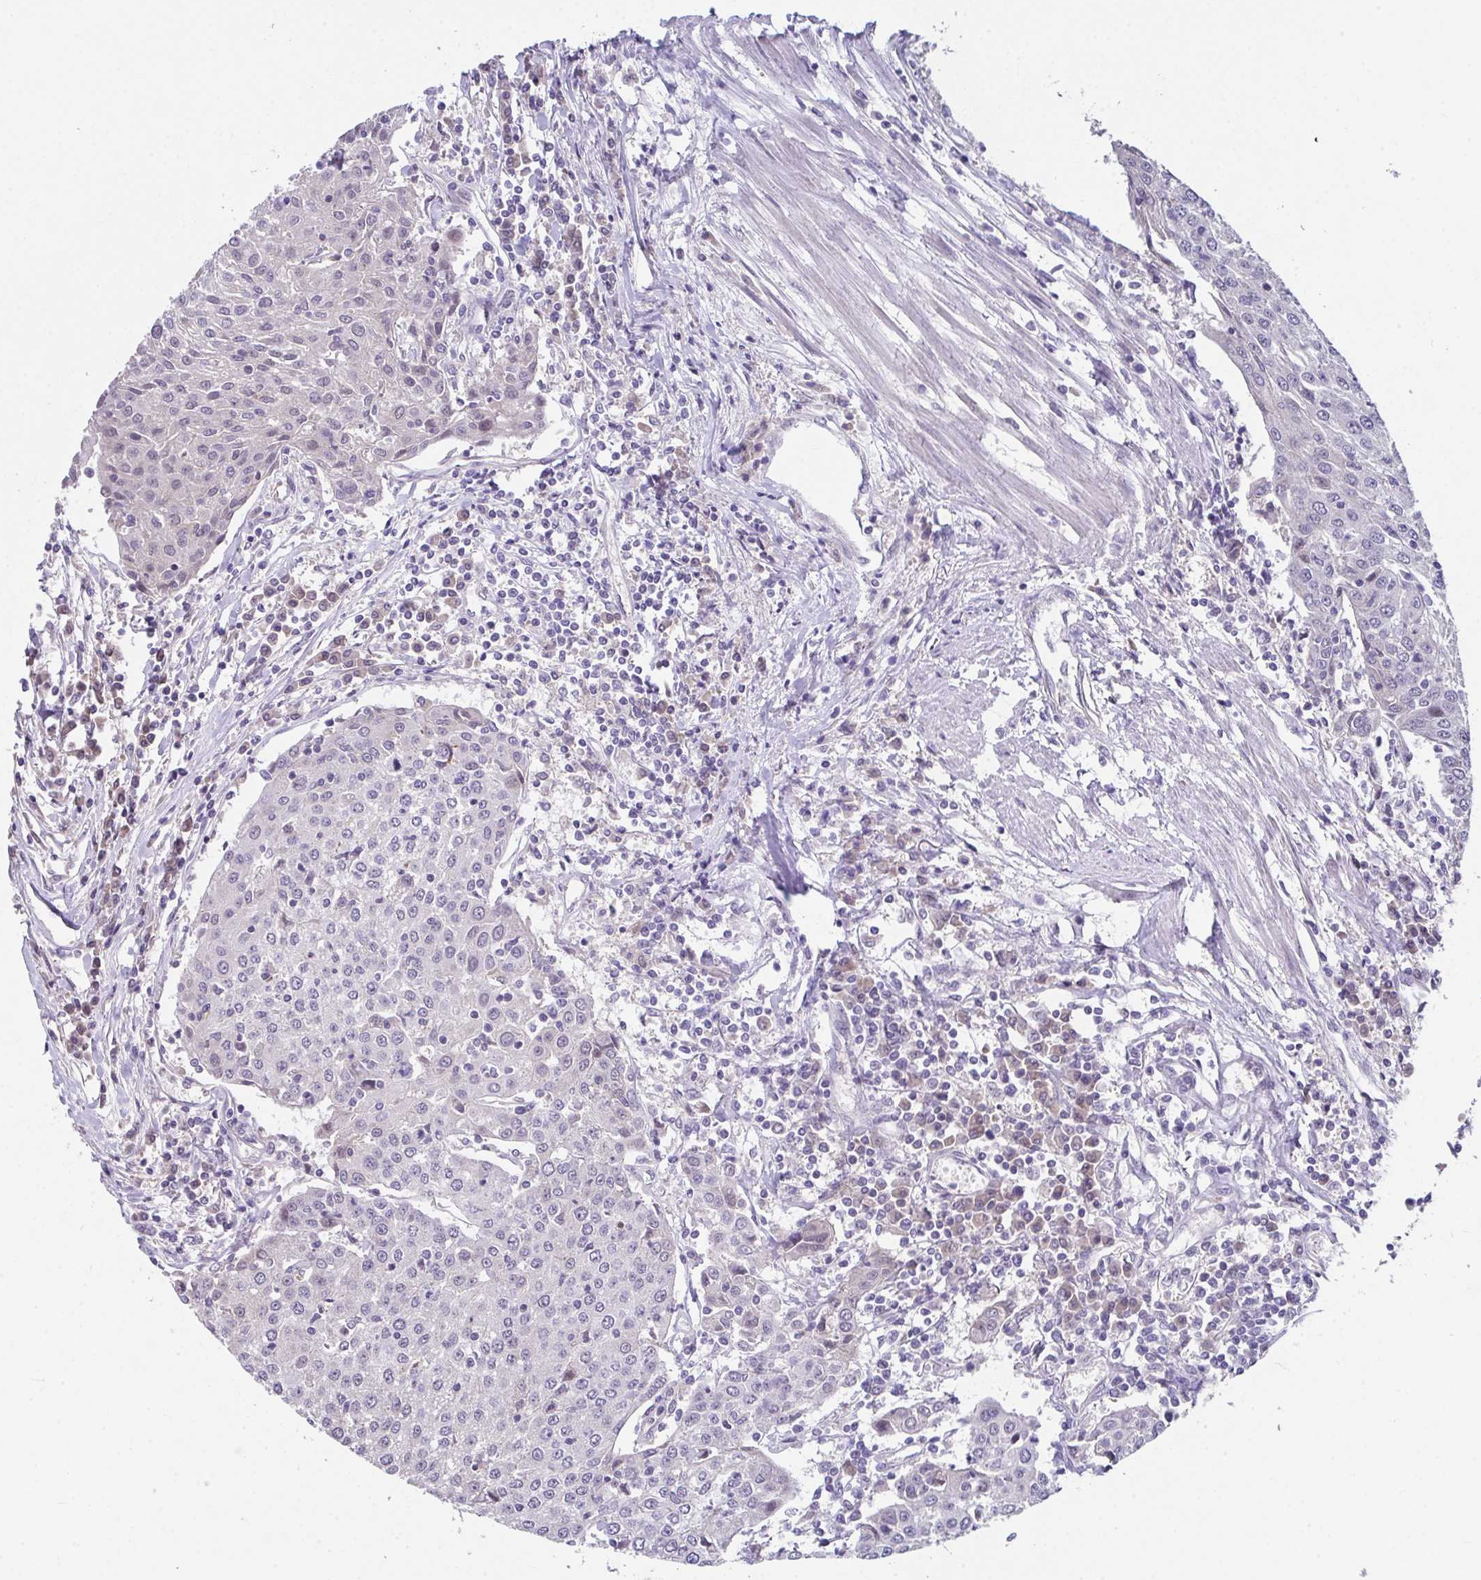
{"staining": {"intensity": "negative", "quantity": "none", "location": "none"}, "tissue": "urothelial cancer", "cell_type": "Tumor cells", "image_type": "cancer", "snomed": [{"axis": "morphology", "description": "Urothelial carcinoma, High grade"}, {"axis": "topography", "description": "Urinary bladder"}], "caption": "High magnification brightfield microscopy of urothelial cancer stained with DAB (3,3'-diaminobenzidine) (brown) and counterstained with hematoxylin (blue): tumor cells show no significant expression. (Immunohistochemistry (ihc), brightfield microscopy, high magnification).", "gene": "GLTPD2", "patient": {"sex": "female", "age": 85}}